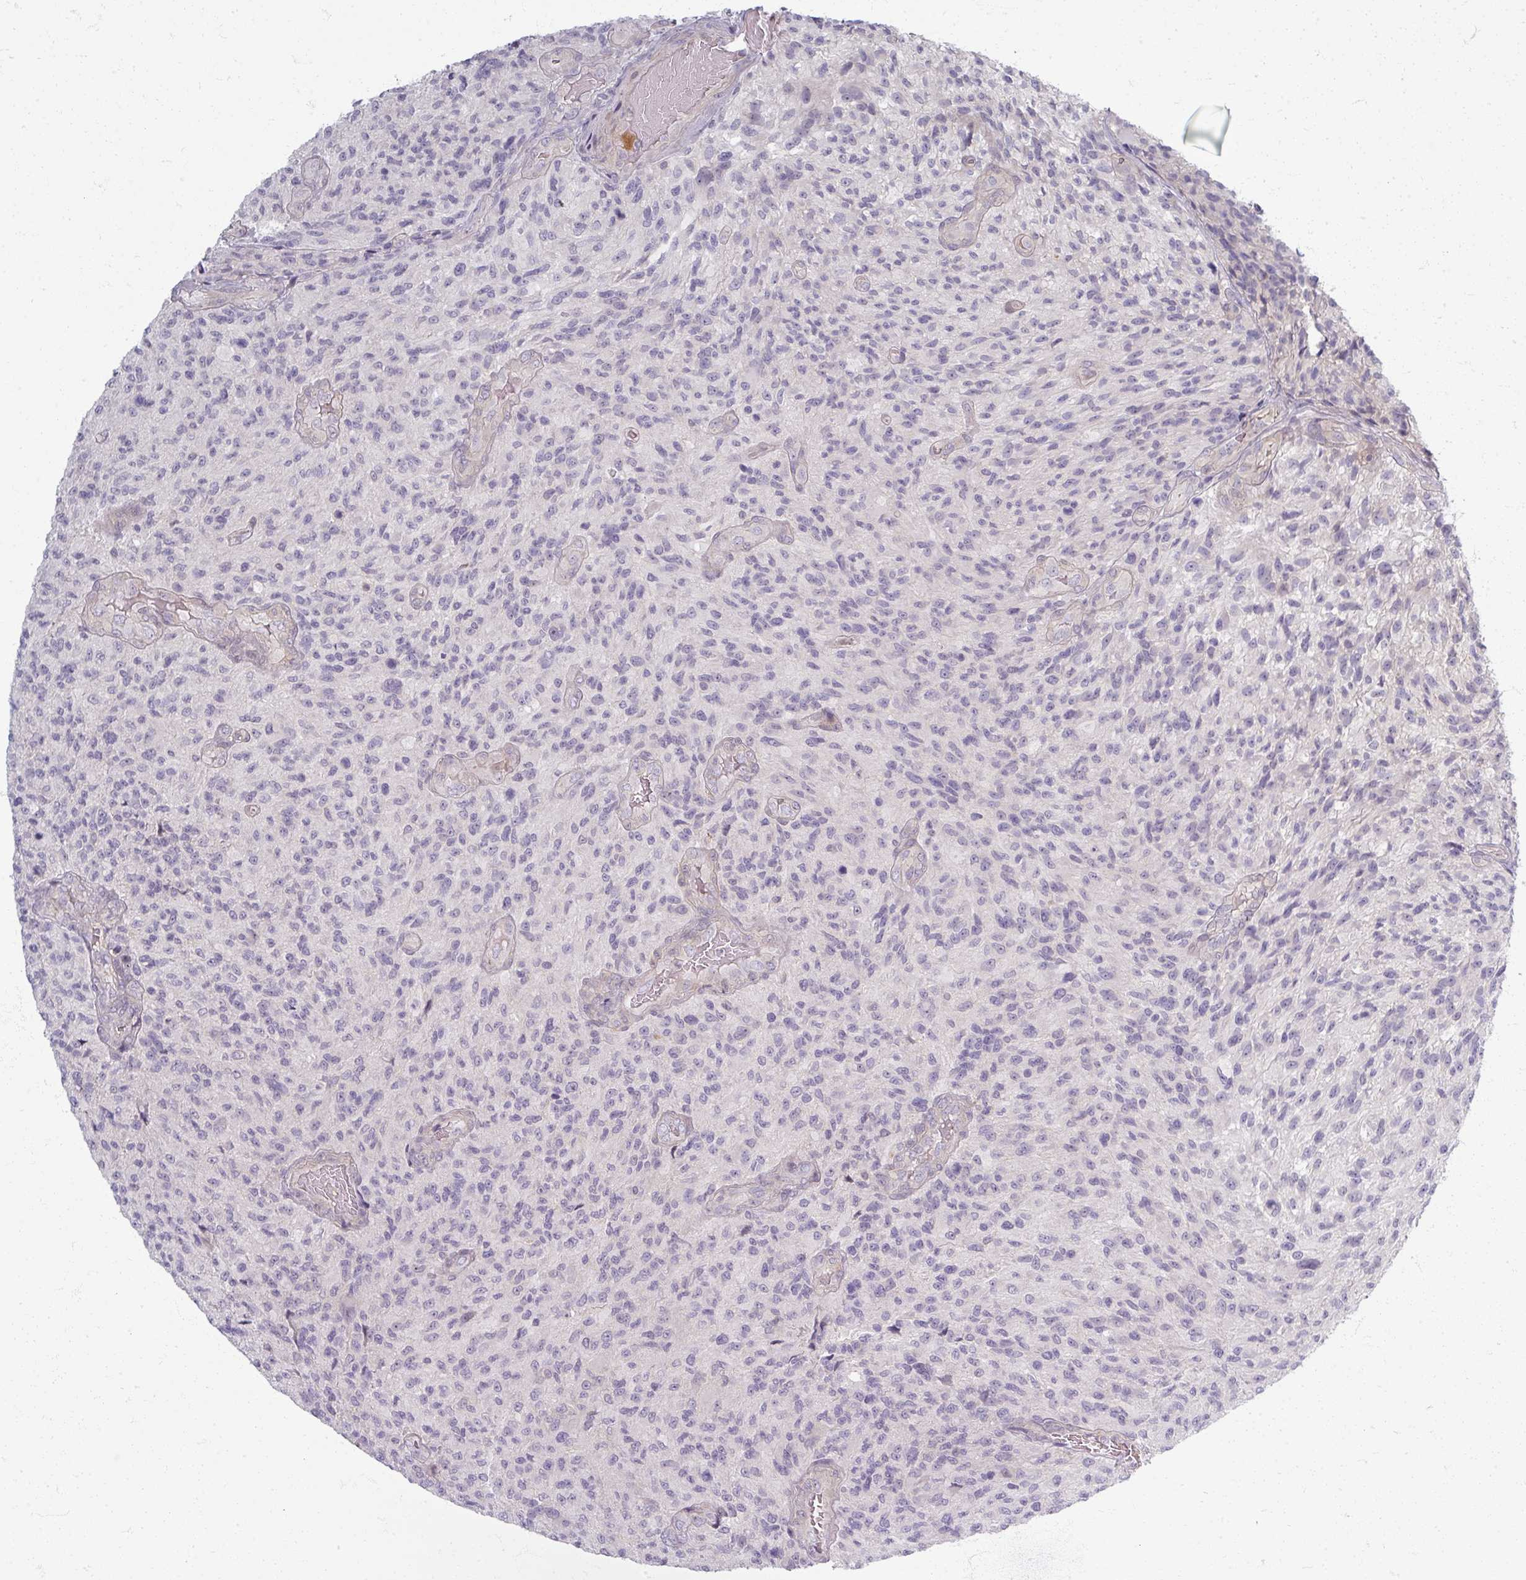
{"staining": {"intensity": "negative", "quantity": "none", "location": "none"}, "tissue": "glioma", "cell_type": "Tumor cells", "image_type": "cancer", "snomed": [{"axis": "morphology", "description": "Normal tissue, NOS"}, {"axis": "morphology", "description": "Glioma, malignant, High grade"}, {"axis": "topography", "description": "Cerebral cortex"}], "caption": "This is an immunohistochemistry micrograph of glioma. There is no positivity in tumor cells.", "gene": "TTLL7", "patient": {"sex": "male", "age": 56}}